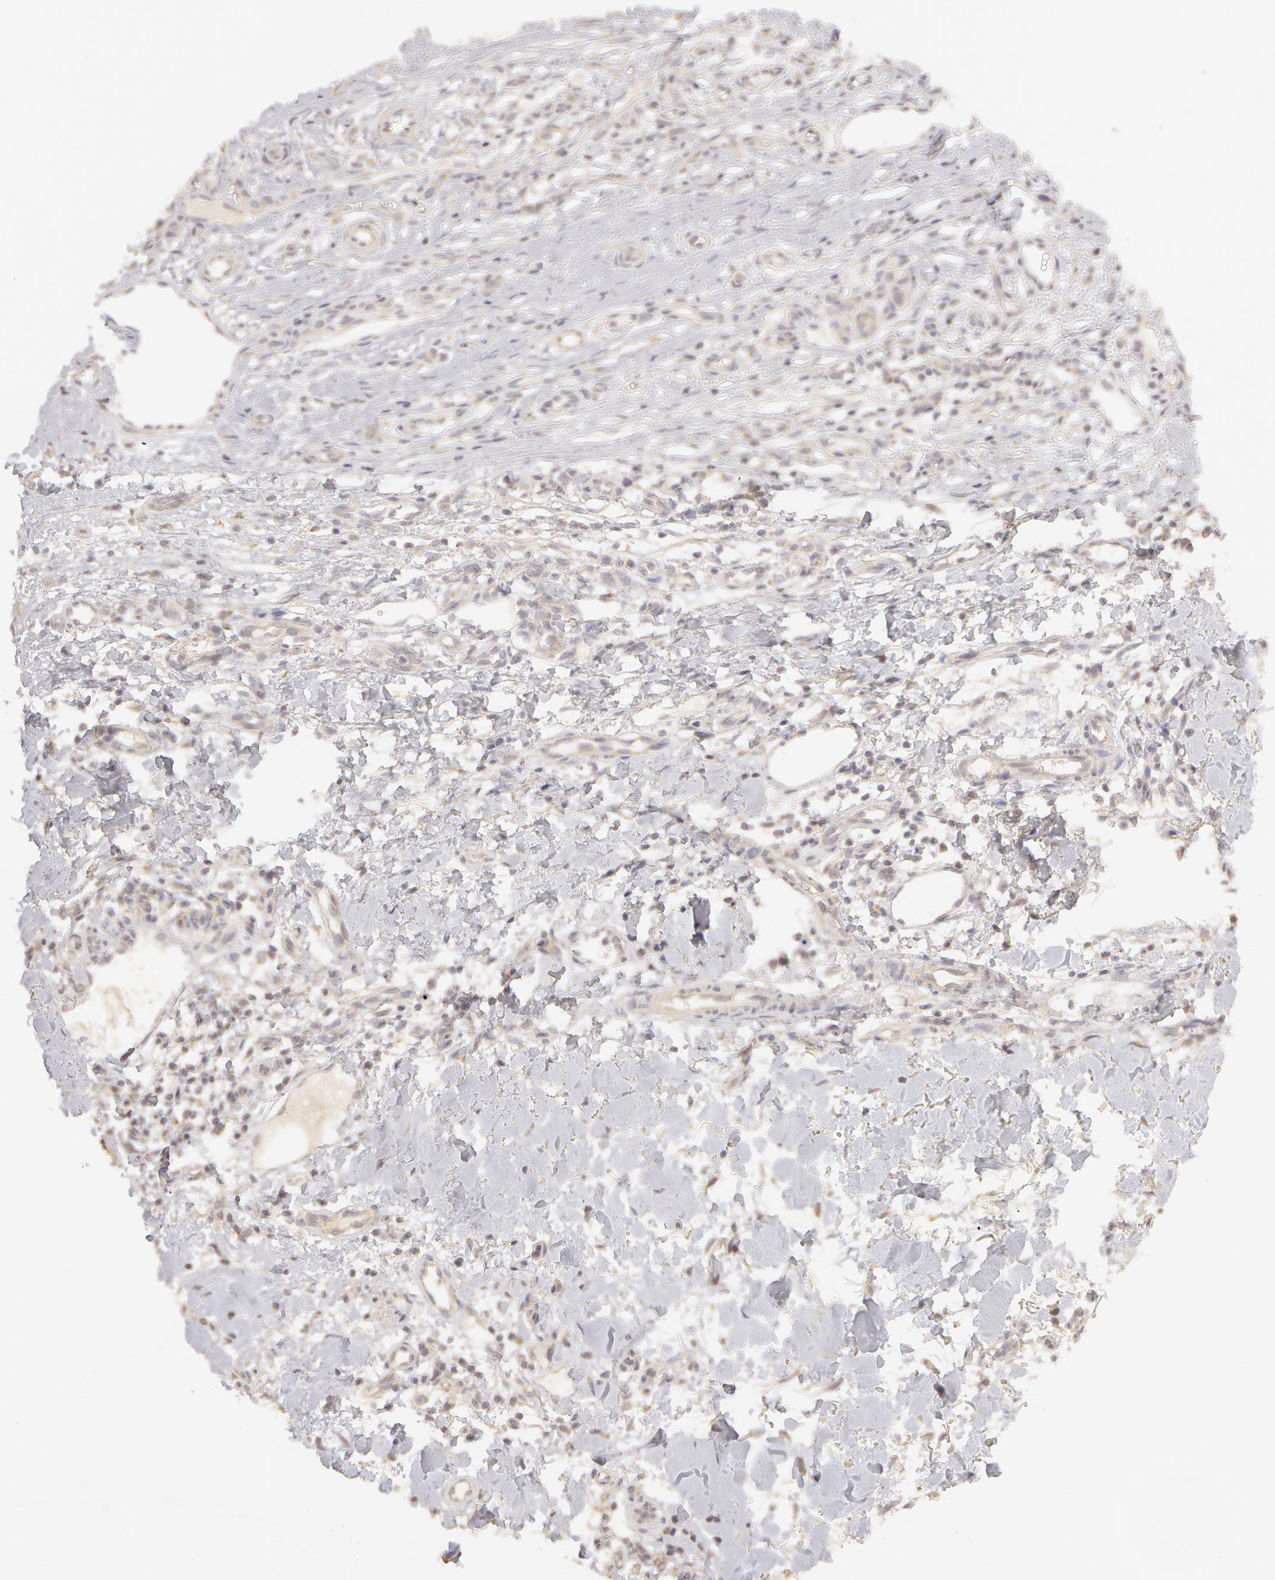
{"staining": {"intensity": "negative", "quantity": "none", "location": "none"}, "tissue": "skin cancer", "cell_type": "Tumor cells", "image_type": "cancer", "snomed": [{"axis": "morphology", "description": "Basal cell carcinoma"}, {"axis": "topography", "description": "Skin"}], "caption": "Immunohistochemical staining of skin cancer exhibits no significant expression in tumor cells. (Immunohistochemistry, brightfield microscopy, high magnification).", "gene": "ADPRH", "patient": {"sex": "male", "age": 75}}